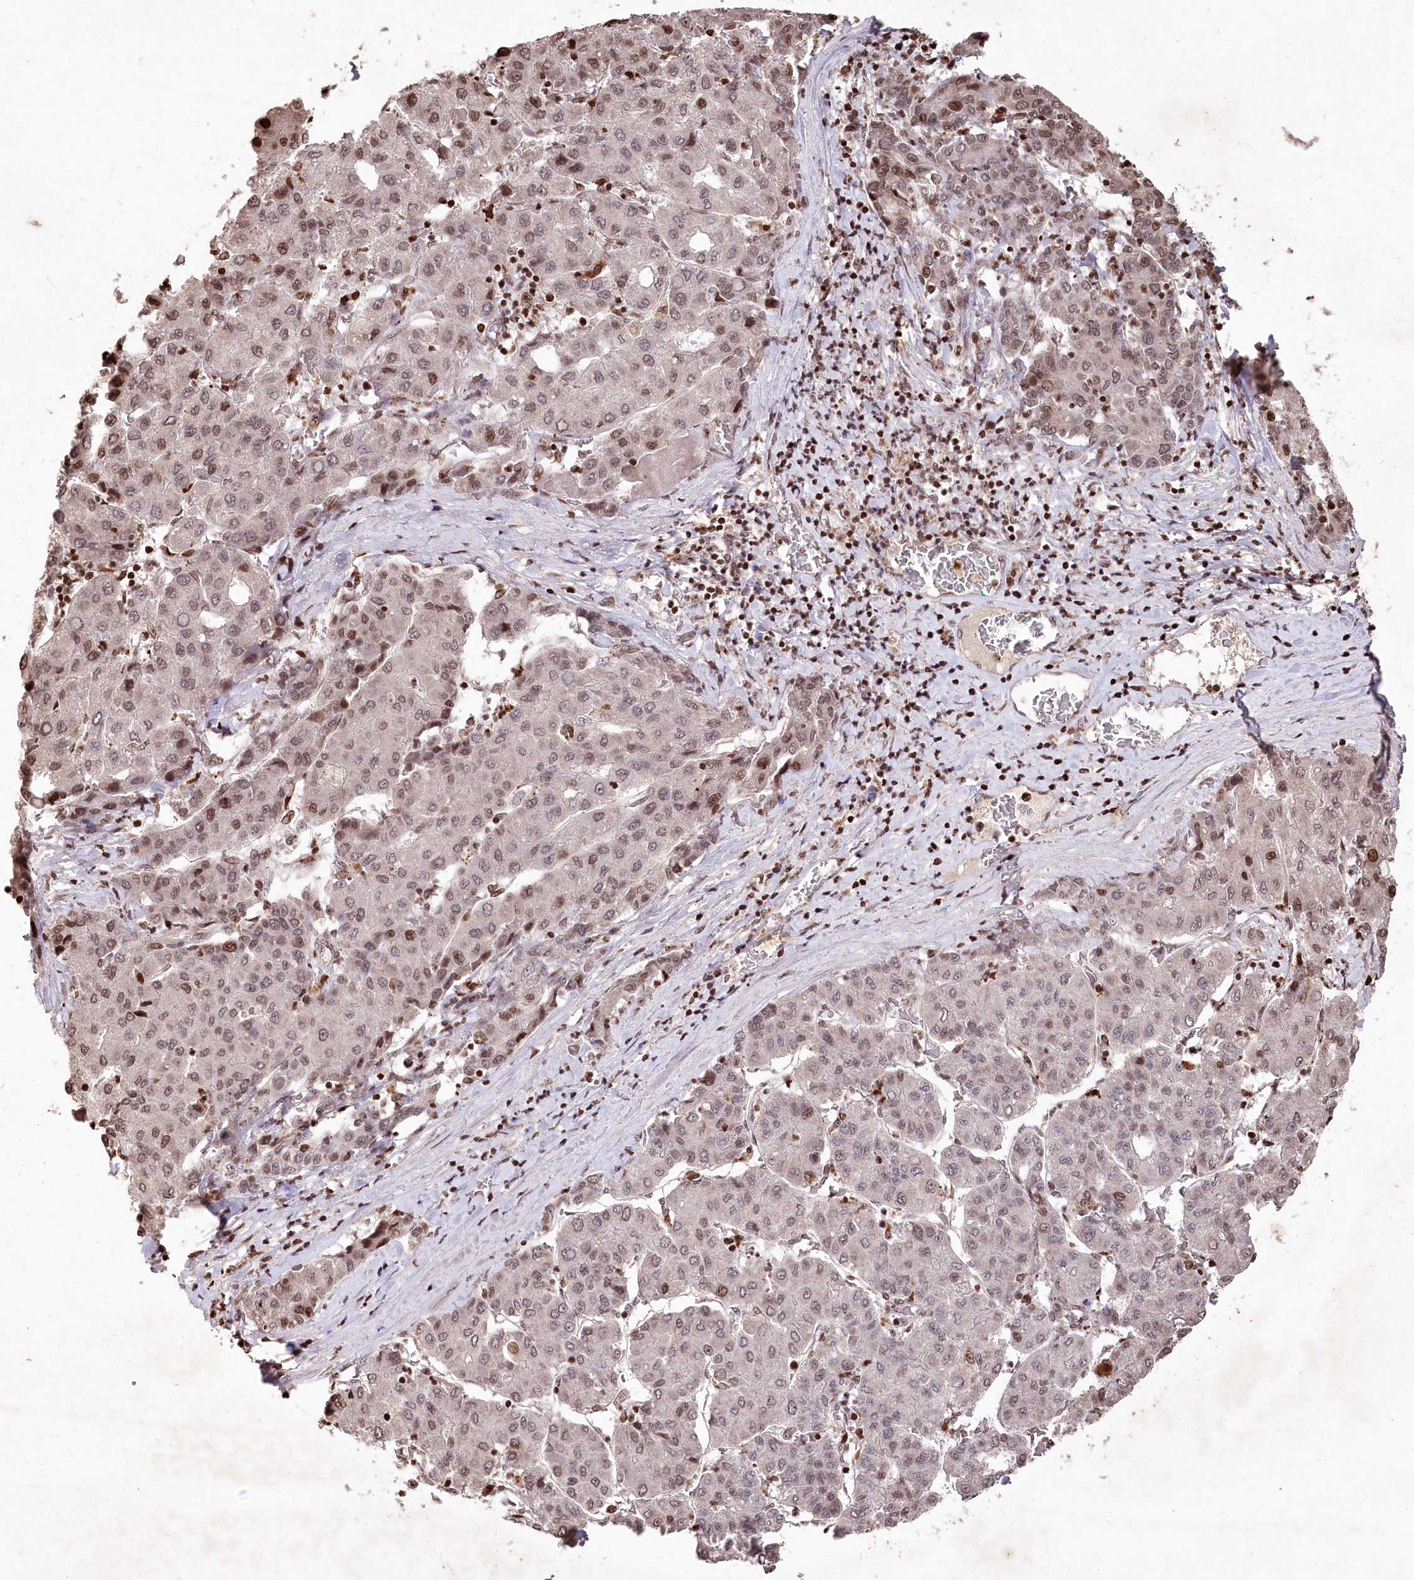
{"staining": {"intensity": "moderate", "quantity": ">75%", "location": "nuclear"}, "tissue": "liver cancer", "cell_type": "Tumor cells", "image_type": "cancer", "snomed": [{"axis": "morphology", "description": "Carcinoma, Hepatocellular, NOS"}, {"axis": "topography", "description": "Liver"}], "caption": "This photomicrograph exhibits liver cancer stained with IHC to label a protein in brown. The nuclear of tumor cells show moderate positivity for the protein. Nuclei are counter-stained blue.", "gene": "CCSER2", "patient": {"sex": "male", "age": 65}}